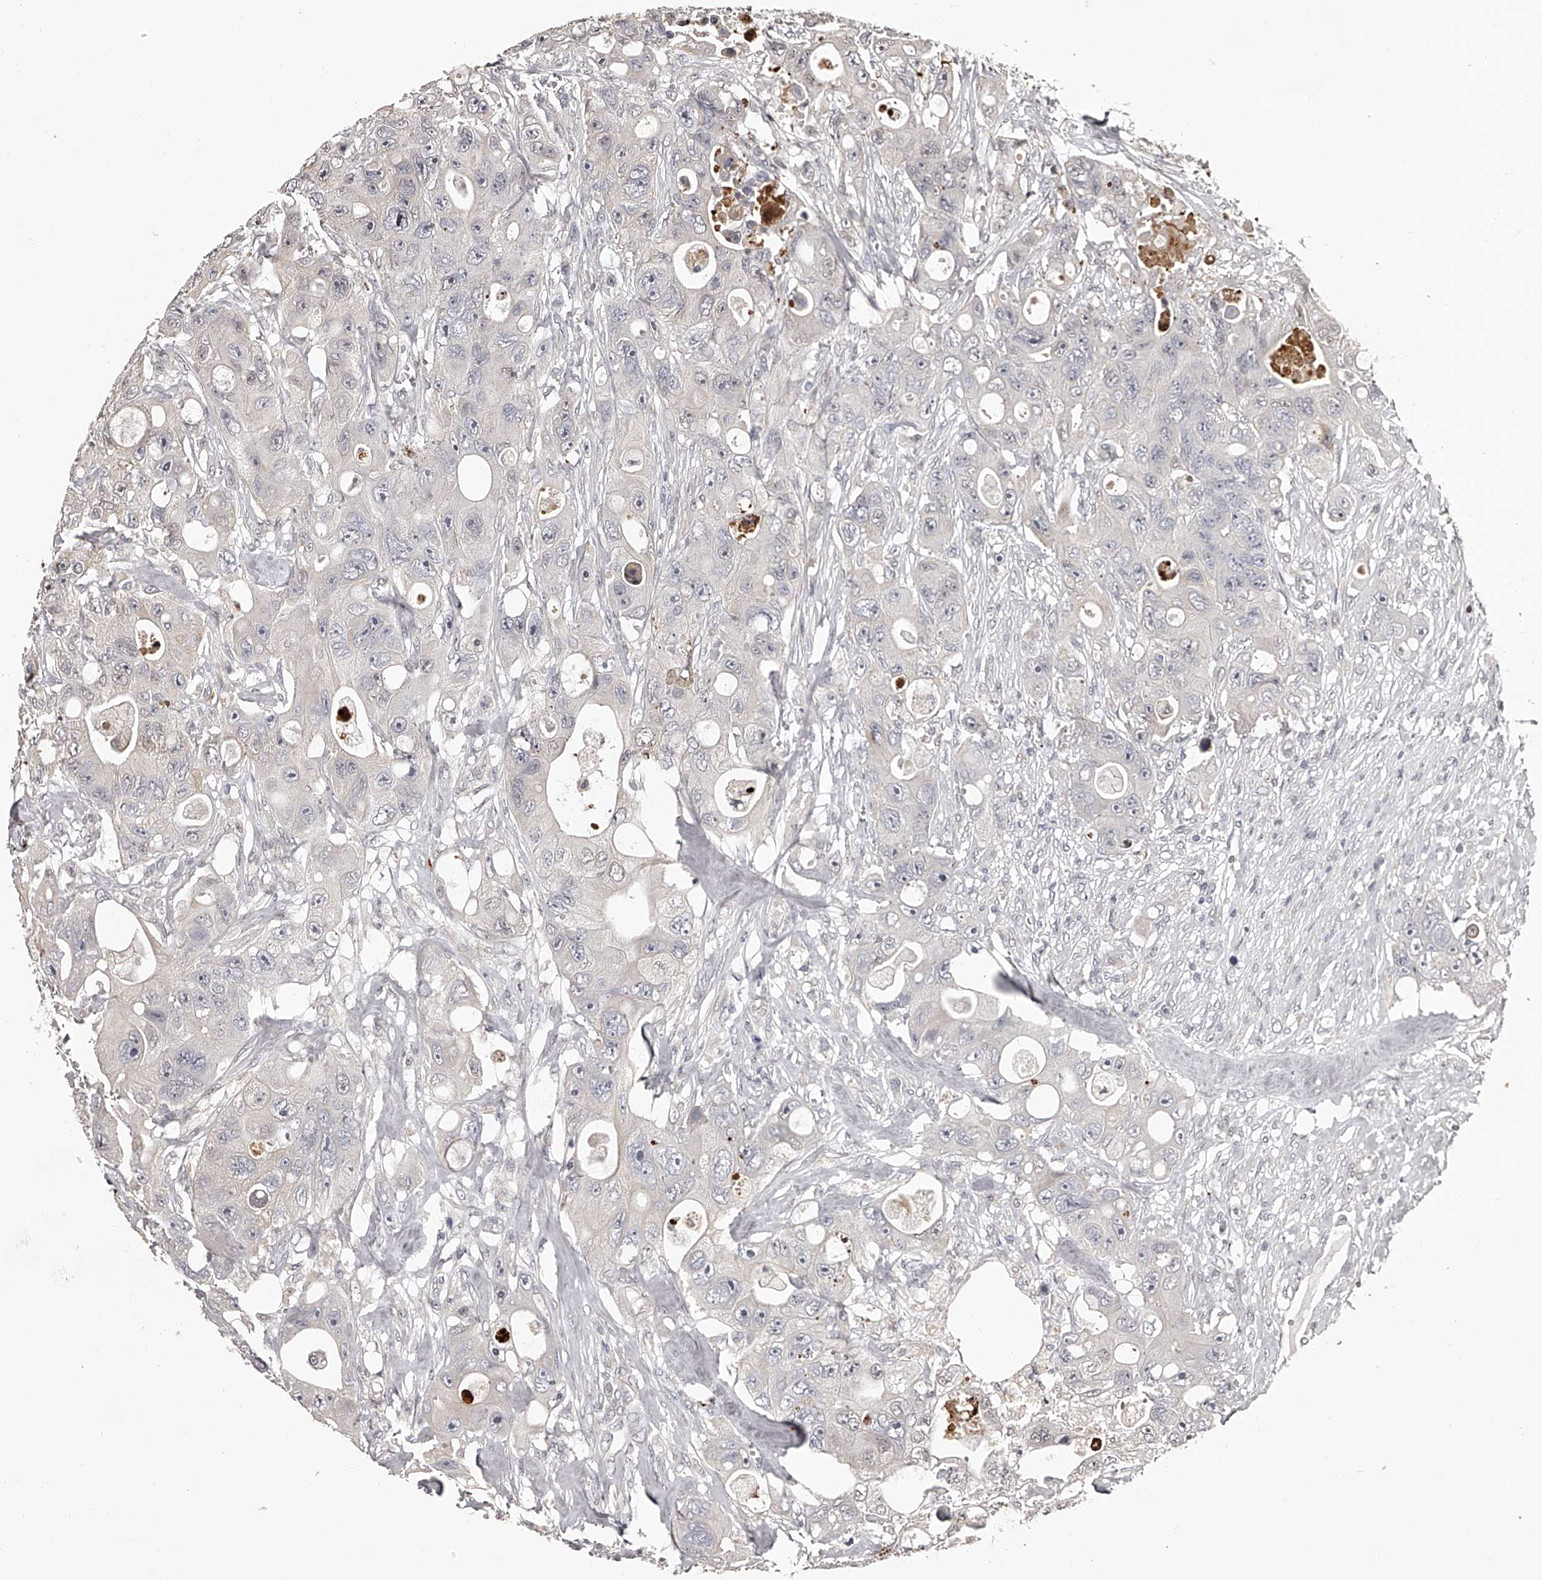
{"staining": {"intensity": "negative", "quantity": "none", "location": "none"}, "tissue": "colorectal cancer", "cell_type": "Tumor cells", "image_type": "cancer", "snomed": [{"axis": "morphology", "description": "Adenocarcinoma, NOS"}, {"axis": "topography", "description": "Colon"}], "caption": "Tumor cells are negative for brown protein staining in colorectal cancer (adenocarcinoma).", "gene": "URGCP", "patient": {"sex": "female", "age": 46}}